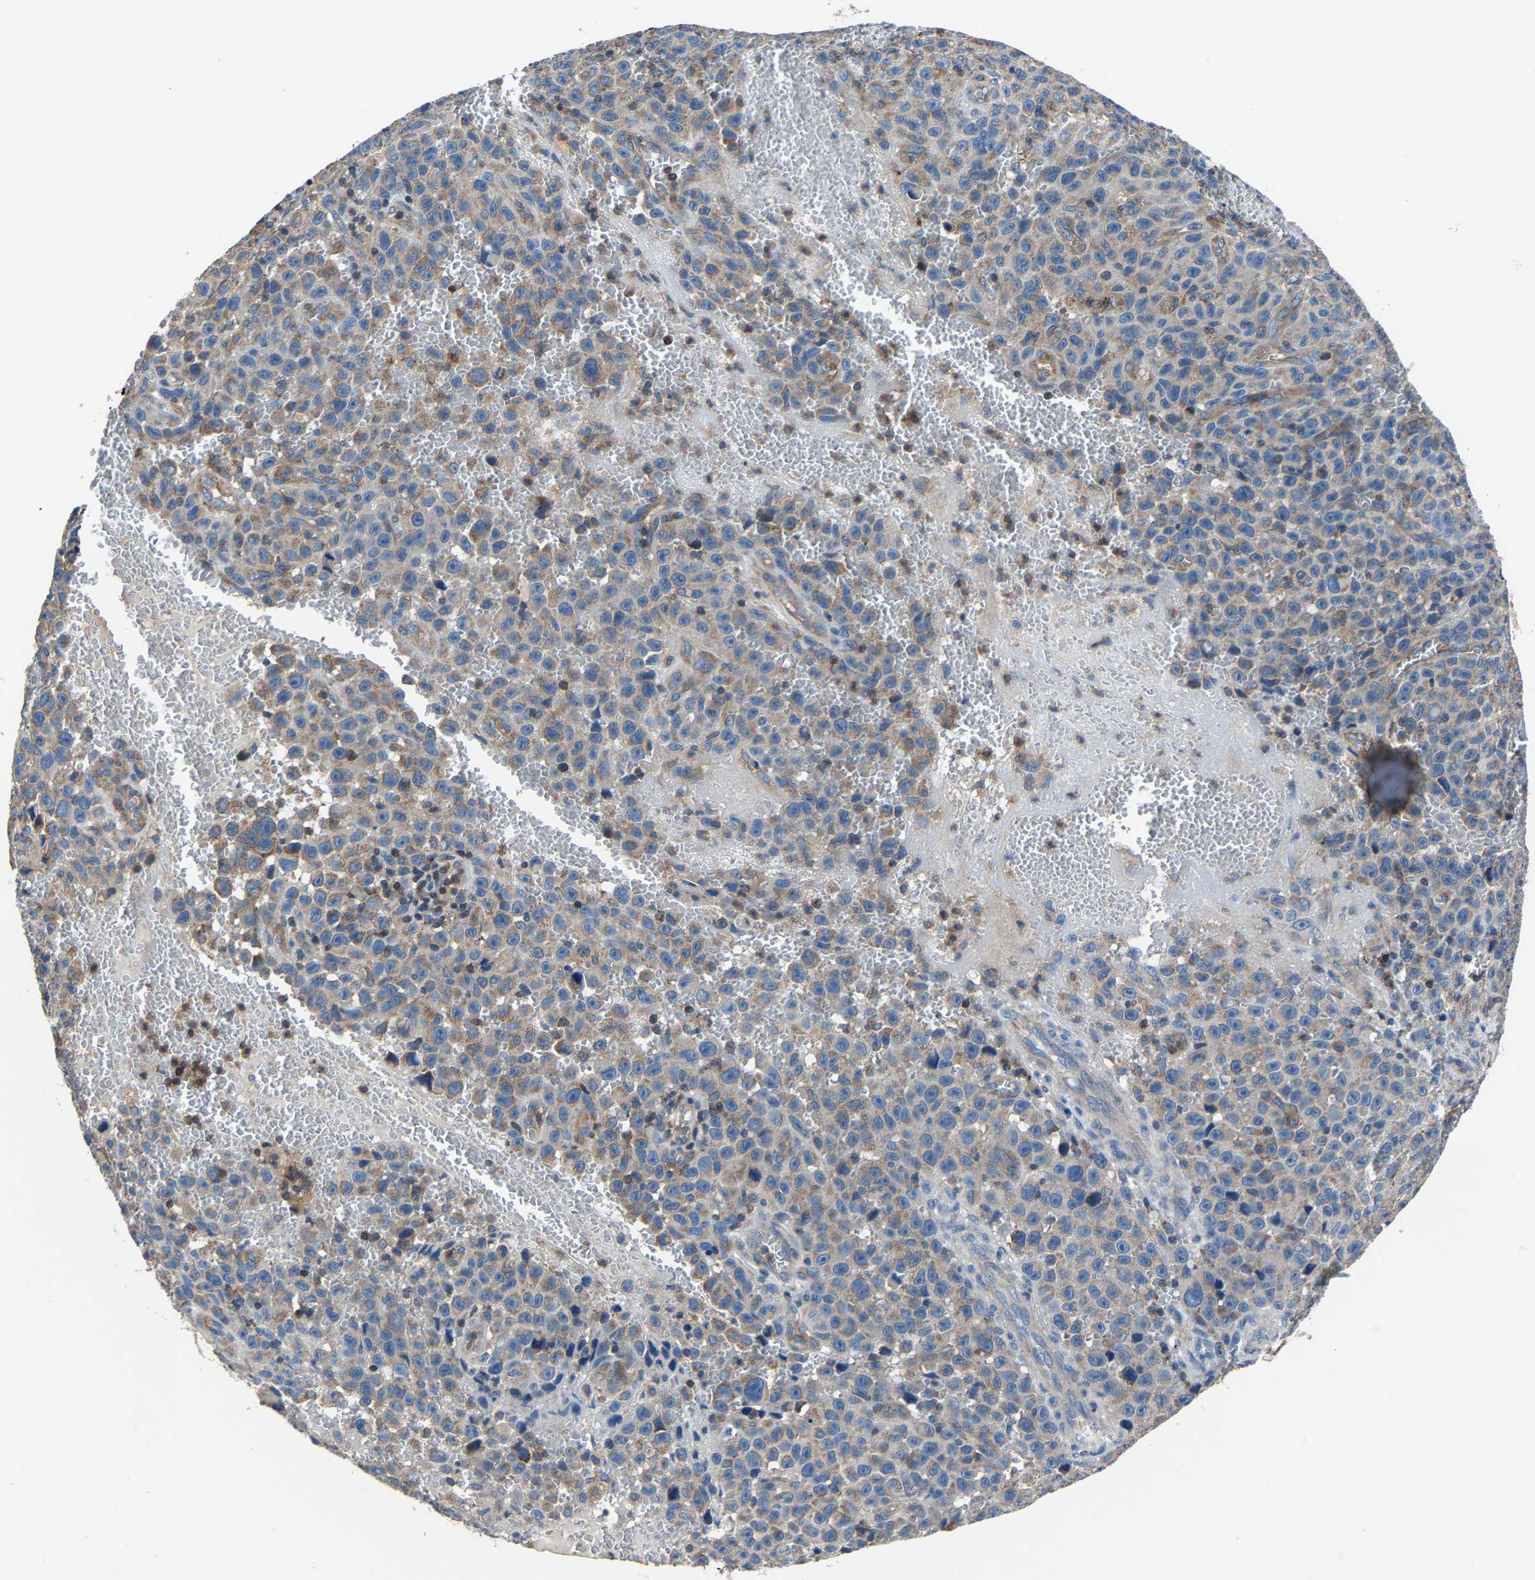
{"staining": {"intensity": "weak", "quantity": "<25%", "location": "cytoplasmic/membranous"}, "tissue": "melanoma", "cell_type": "Tumor cells", "image_type": "cancer", "snomed": [{"axis": "morphology", "description": "Malignant melanoma, NOS"}, {"axis": "topography", "description": "Skin"}], "caption": "Melanoma was stained to show a protein in brown. There is no significant expression in tumor cells.", "gene": "KIAA1958", "patient": {"sex": "female", "age": 82}}